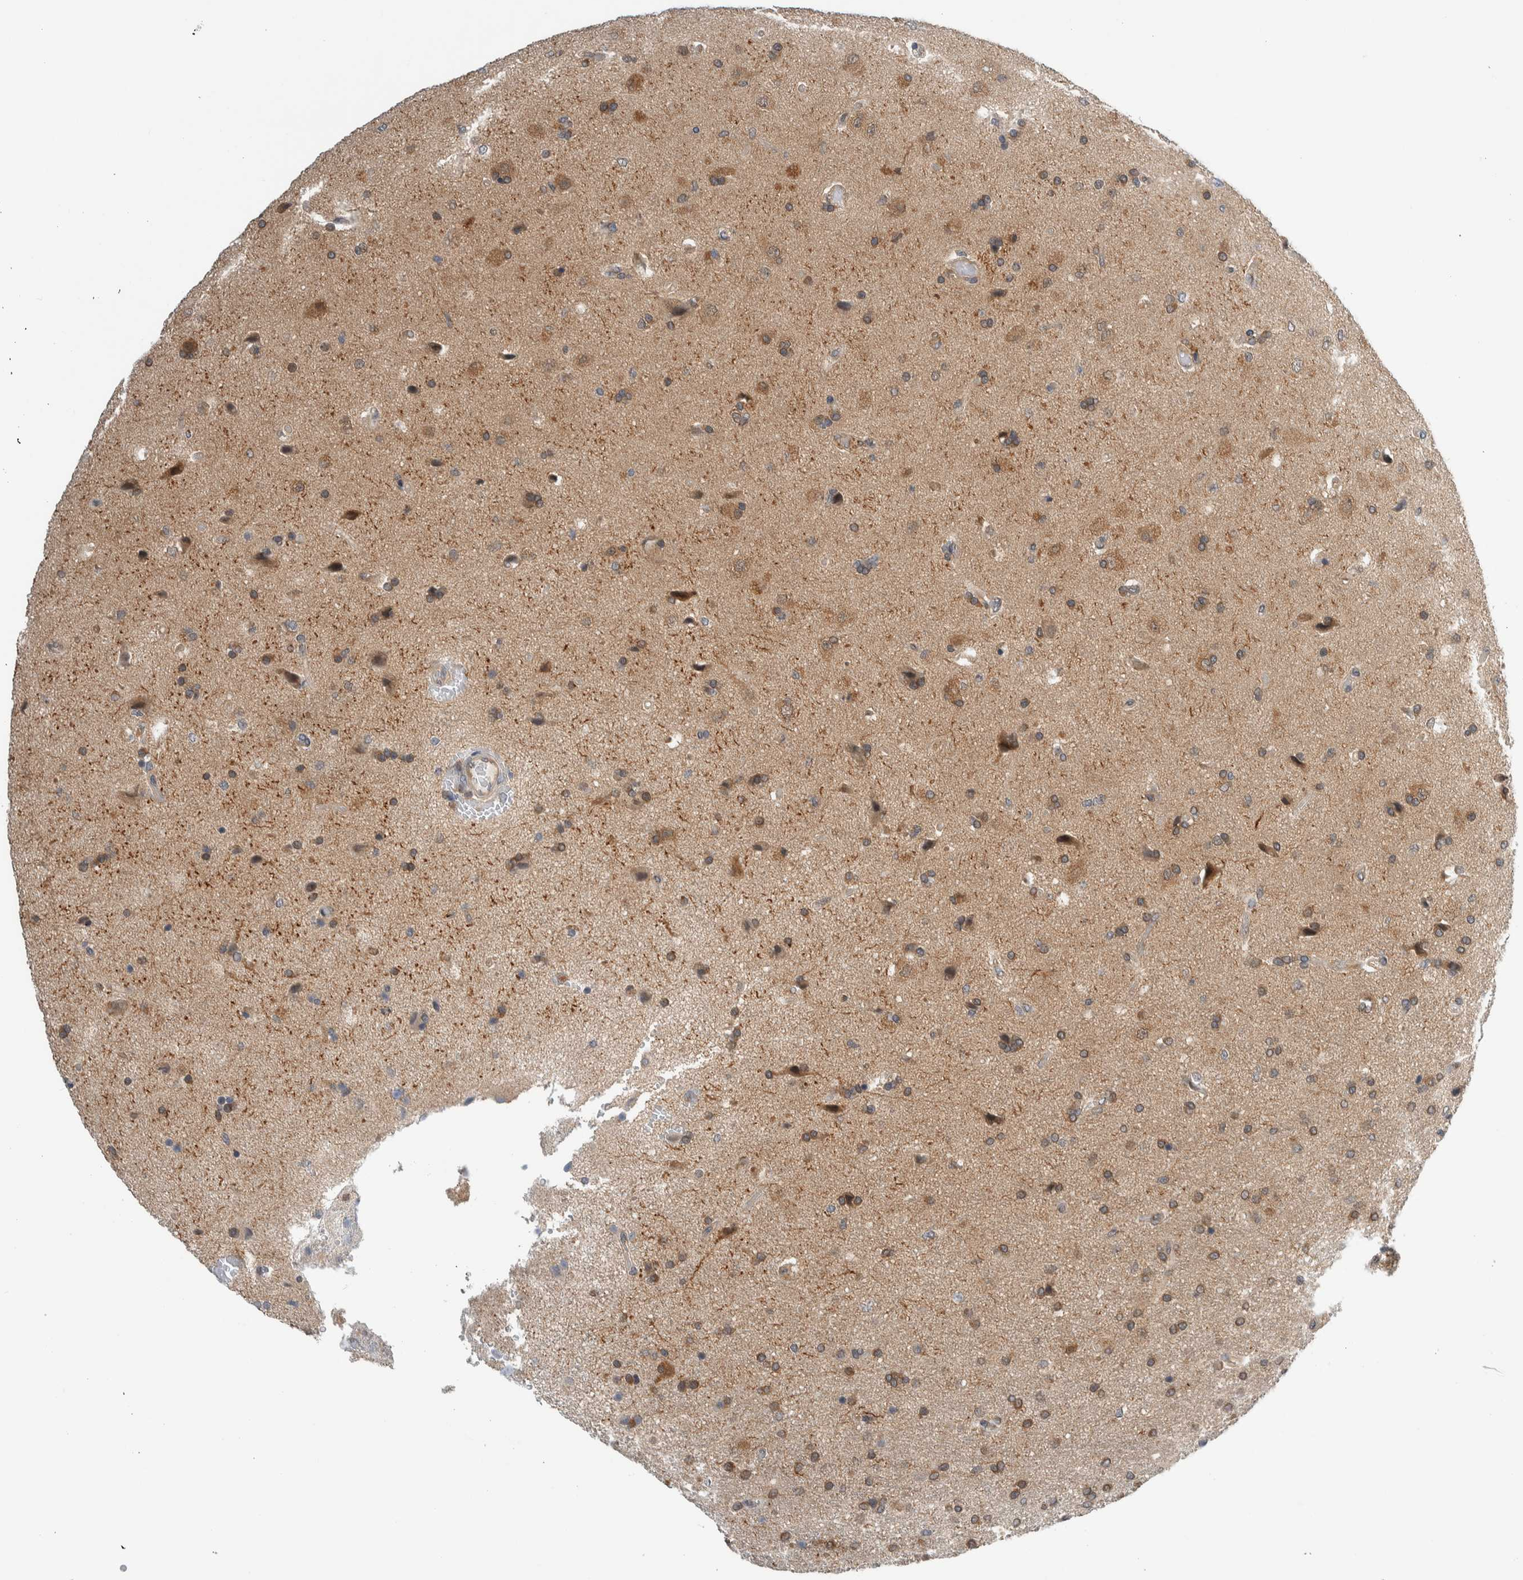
{"staining": {"intensity": "moderate", "quantity": "25%-75%", "location": "cytoplasmic/membranous"}, "tissue": "glioma", "cell_type": "Tumor cells", "image_type": "cancer", "snomed": [{"axis": "morphology", "description": "Glioma, malignant, High grade"}, {"axis": "topography", "description": "Brain"}], "caption": "Human glioma stained with a brown dye shows moderate cytoplasmic/membranous positive positivity in approximately 25%-75% of tumor cells.", "gene": "CCDC43", "patient": {"sex": "male", "age": 72}}